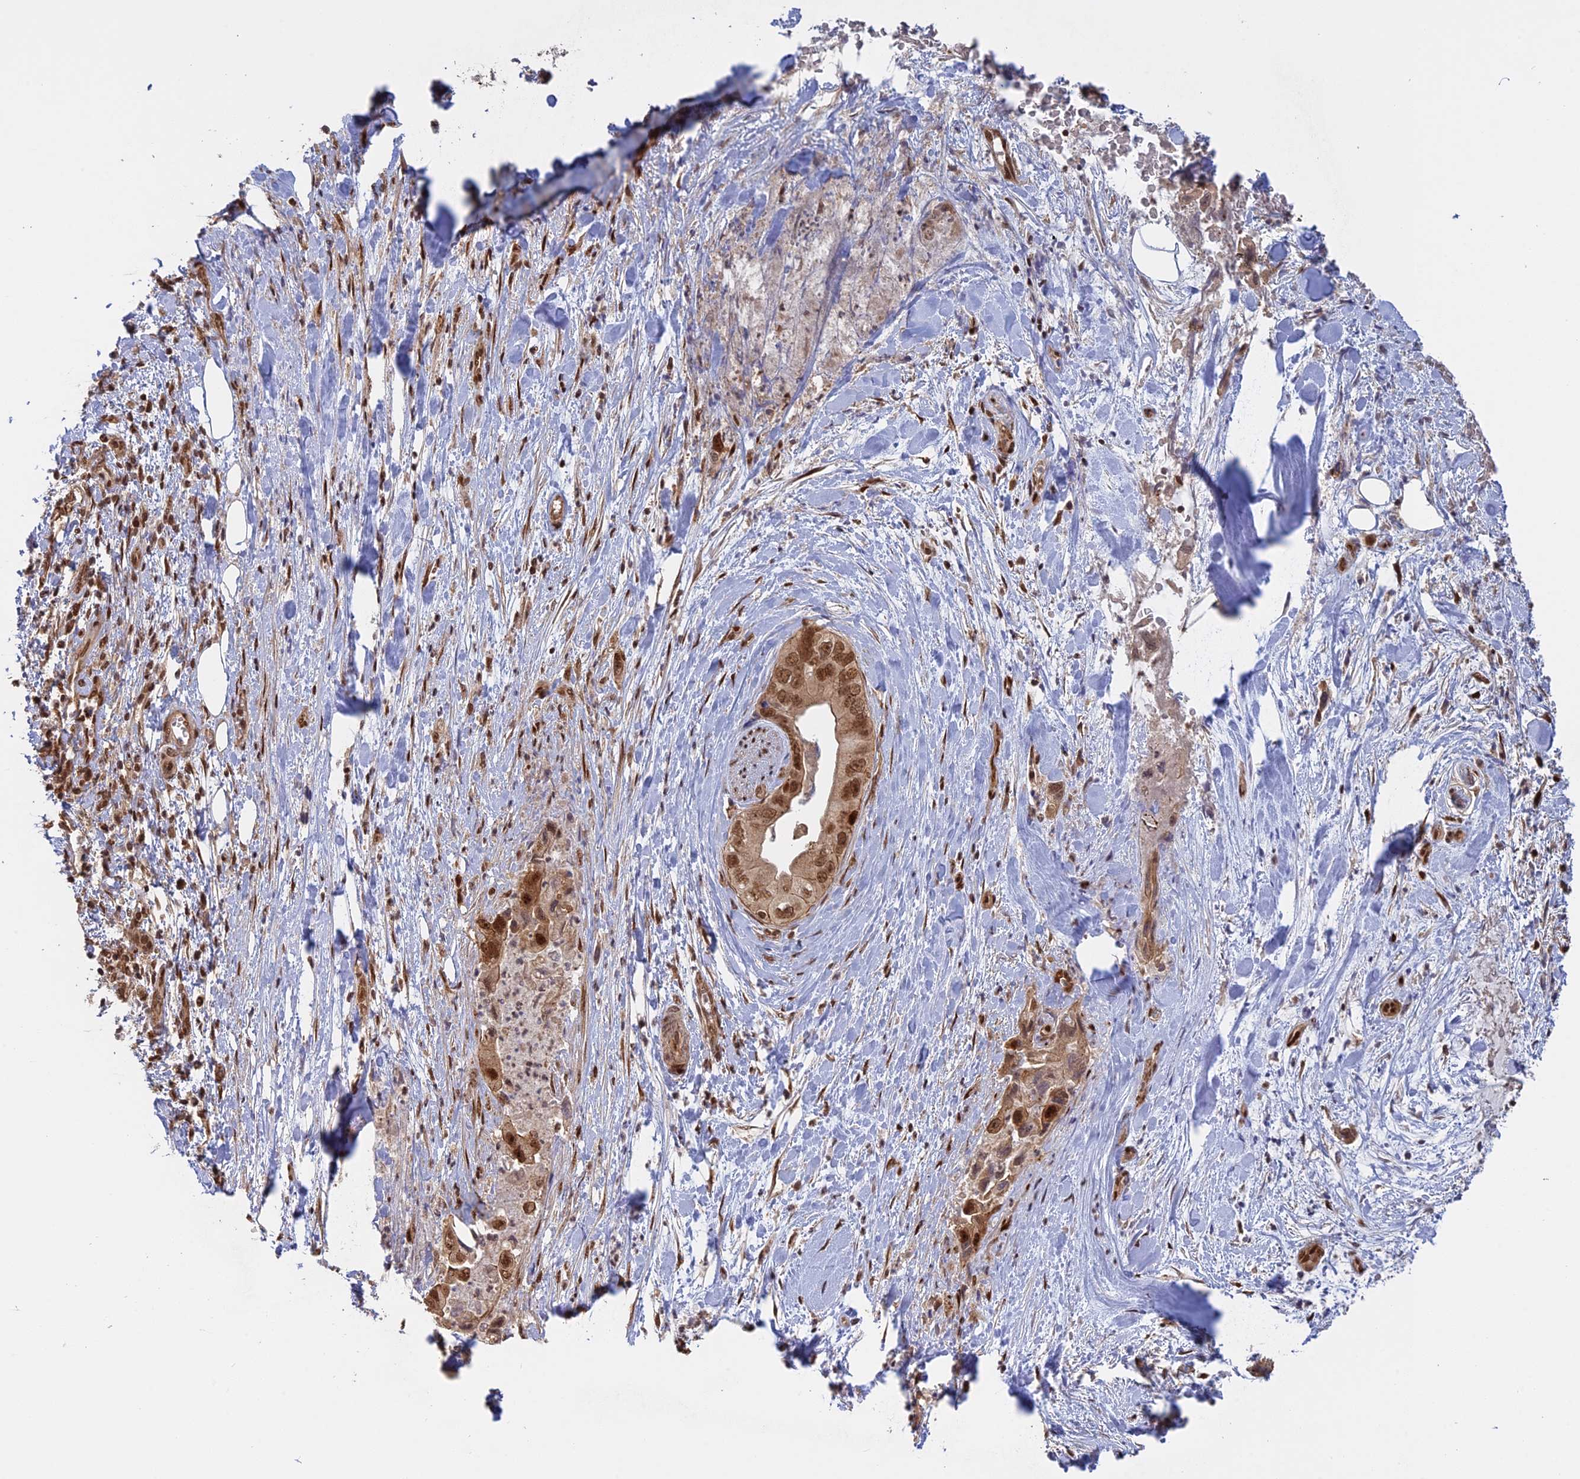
{"staining": {"intensity": "strong", "quantity": ">75%", "location": "nuclear"}, "tissue": "pancreatic cancer", "cell_type": "Tumor cells", "image_type": "cancer", "snomed": [{"axis": "morphology", "description": "Adenocarcinoma, NOS"}, {"axis": "topography", "description": "Pancreas"}], "caption": "Human pancreatic cancer (adenocarcinoma) stained with a brown dye demonstrates strong nuclear positive expression in approximately >75% of tumor cells.", "gene": "PKIG", "patient": {"sex": "female", "age": 78}}